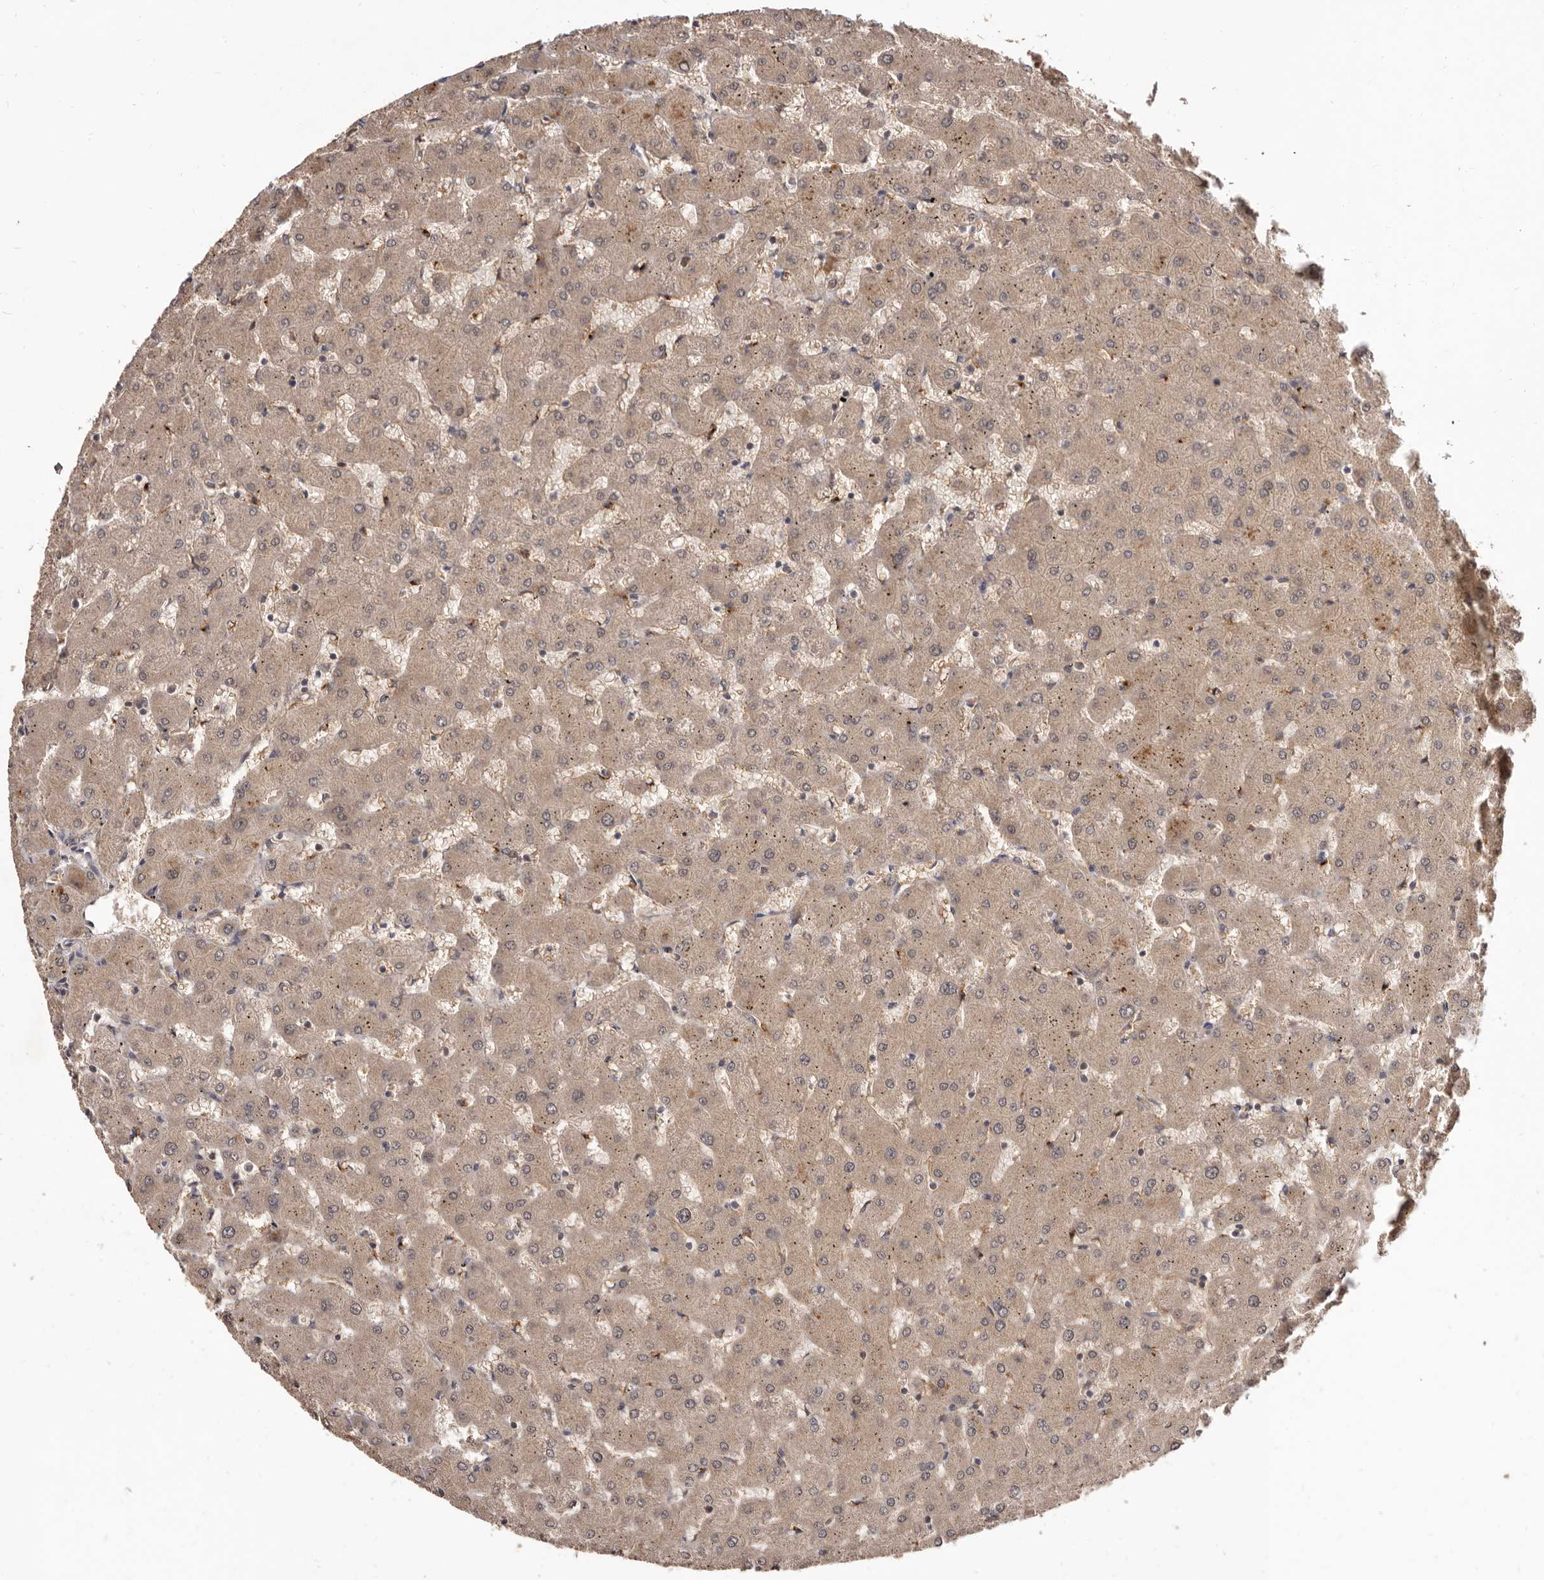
{"staining": {"intensity": "weak", "quantity": ">75%", "location": "cytoplasmic/membranous"}, "tissue": "liver", "cell_type": "Cholangiocytes", "image_type": "normal", "snomed": [{"axis": "morphology", "description": "Normal tissue, NOS"}, {"axis": "topography", "description": "Liver"}], "caption": "Immunohistochemical staining of benign human liver demonstrates >75% levels of weak cytoplasmic/membranous protein positivity in approximately >75% of cholangiocytes. (brown staining indicates protein expression, while blue staining denotes nuclei).", "gene": "INAVA", "patient": {"sex": "female", "age": 63}}